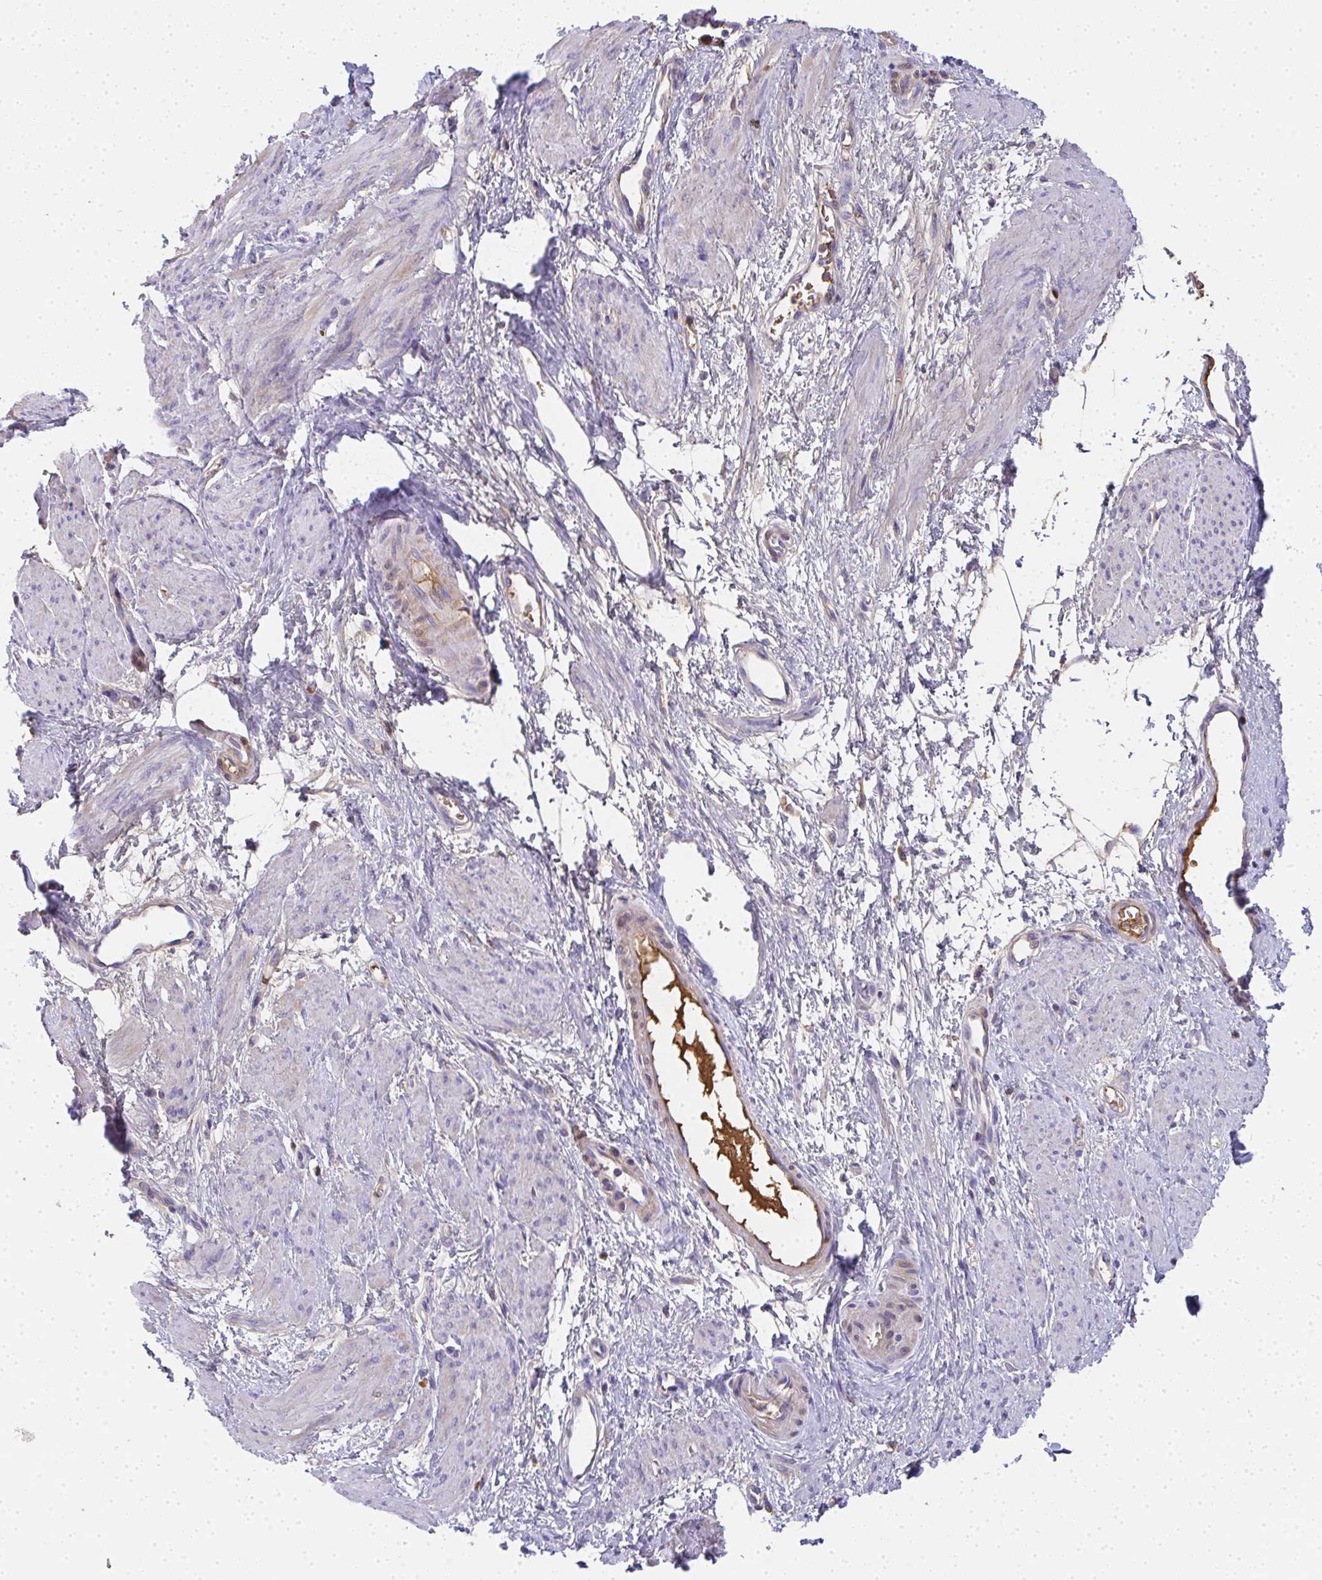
{"staining": {"intensity": "negative", "quantity": "none", "location": "none"}, "tissue": "smooth muscle", "cell_type": "Smooth muscle cells", "image_type": "normal", "snomed": [{"axis": "morphology", "description": "Normal tissue, NOS"}, {"axis": "topography", "description": "Smooth muscle"}, {"axis": "topography", "description": "Uterus"}], "caption": "Immunohistochemistry of benign smooth muscle displays no positivity in smooth muscle cells.", "gene": "ZSWIM3", "patient": {"sex": "female", "age": 39}}